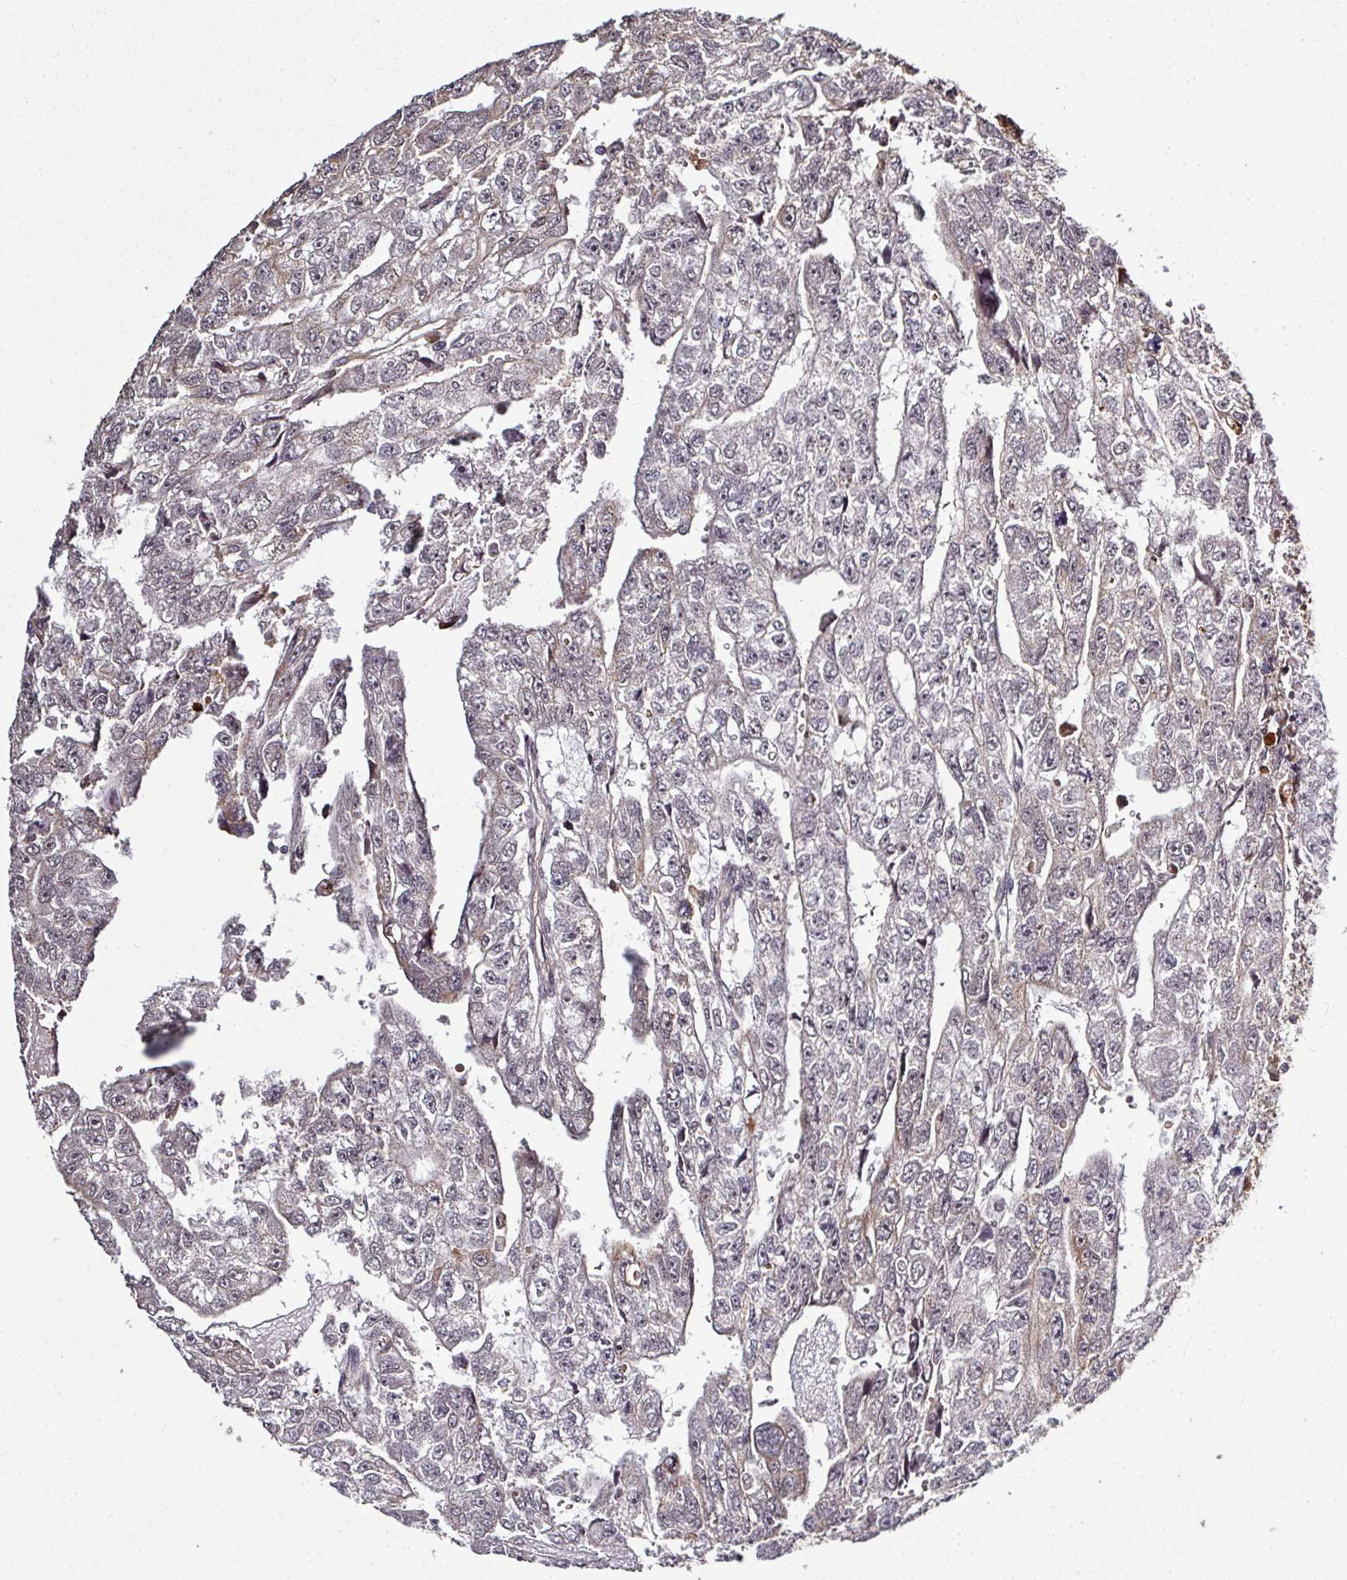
{"staining": {"intensity": "weak", "quantity": "25%-75%", "location": "cytoplasmic/membranous,nuclear"}, "tissue": "testis cancer", "cell_type": "Tumor cells", "image_type": "cancer", "snomed": [{"axis": "morphology", "description": "Carcinoma, Embryonal, NOS"}, {"axis": "topography", "description": "Testis"}], "caption": "Tumor cells display low levels of weak cytoplasmic/membranous and nuclear positivity in approximately 25%-75% of cells in human testis cancer (embryonal carcinoma). Immunohistochemistry (ihc) stains the protein in brown and the nuclei are stained blue.", "gene": "GTF2H3", "patient": {"sex": "male", "age": 20}}